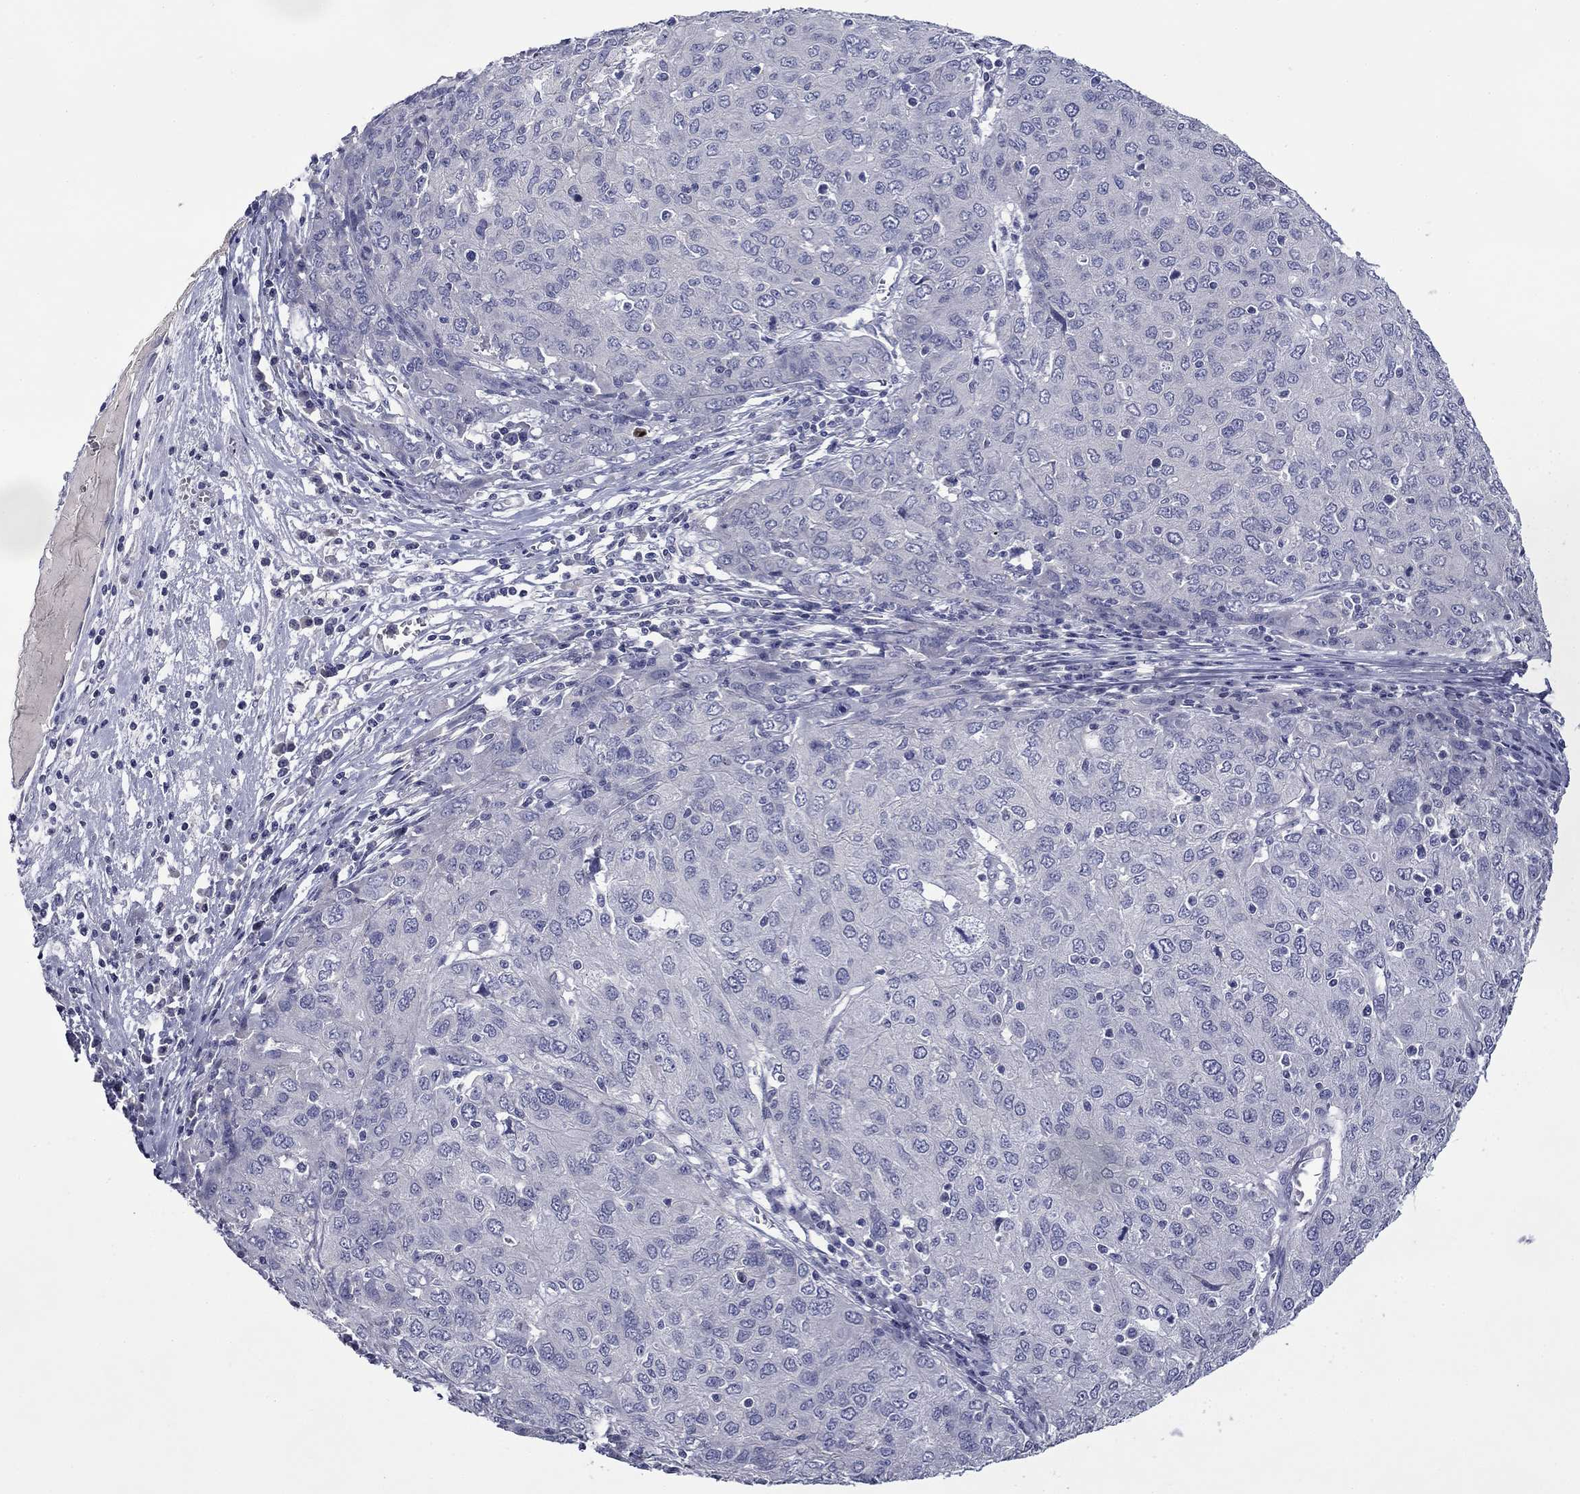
{"staining": {"intensity": "negative", "quantity": "none", "location": "none"}, "tissue": "ovarian cancer", "cell_type": "Tumor cells", "image_type": "cancer", "snomed": [{"axis": "morphology", "description": "Carcinoma, endometroid"}, {"axis": "topography", "description": "Ovary"}], "caption": "Endometroid carcinoma (ovarian) stained for a protein using immunohistochemistry (IHC) demonstrates no positivity tumor cells.", "gene": "SPATA7", "patient": {"sex": "female", "age": 50}}